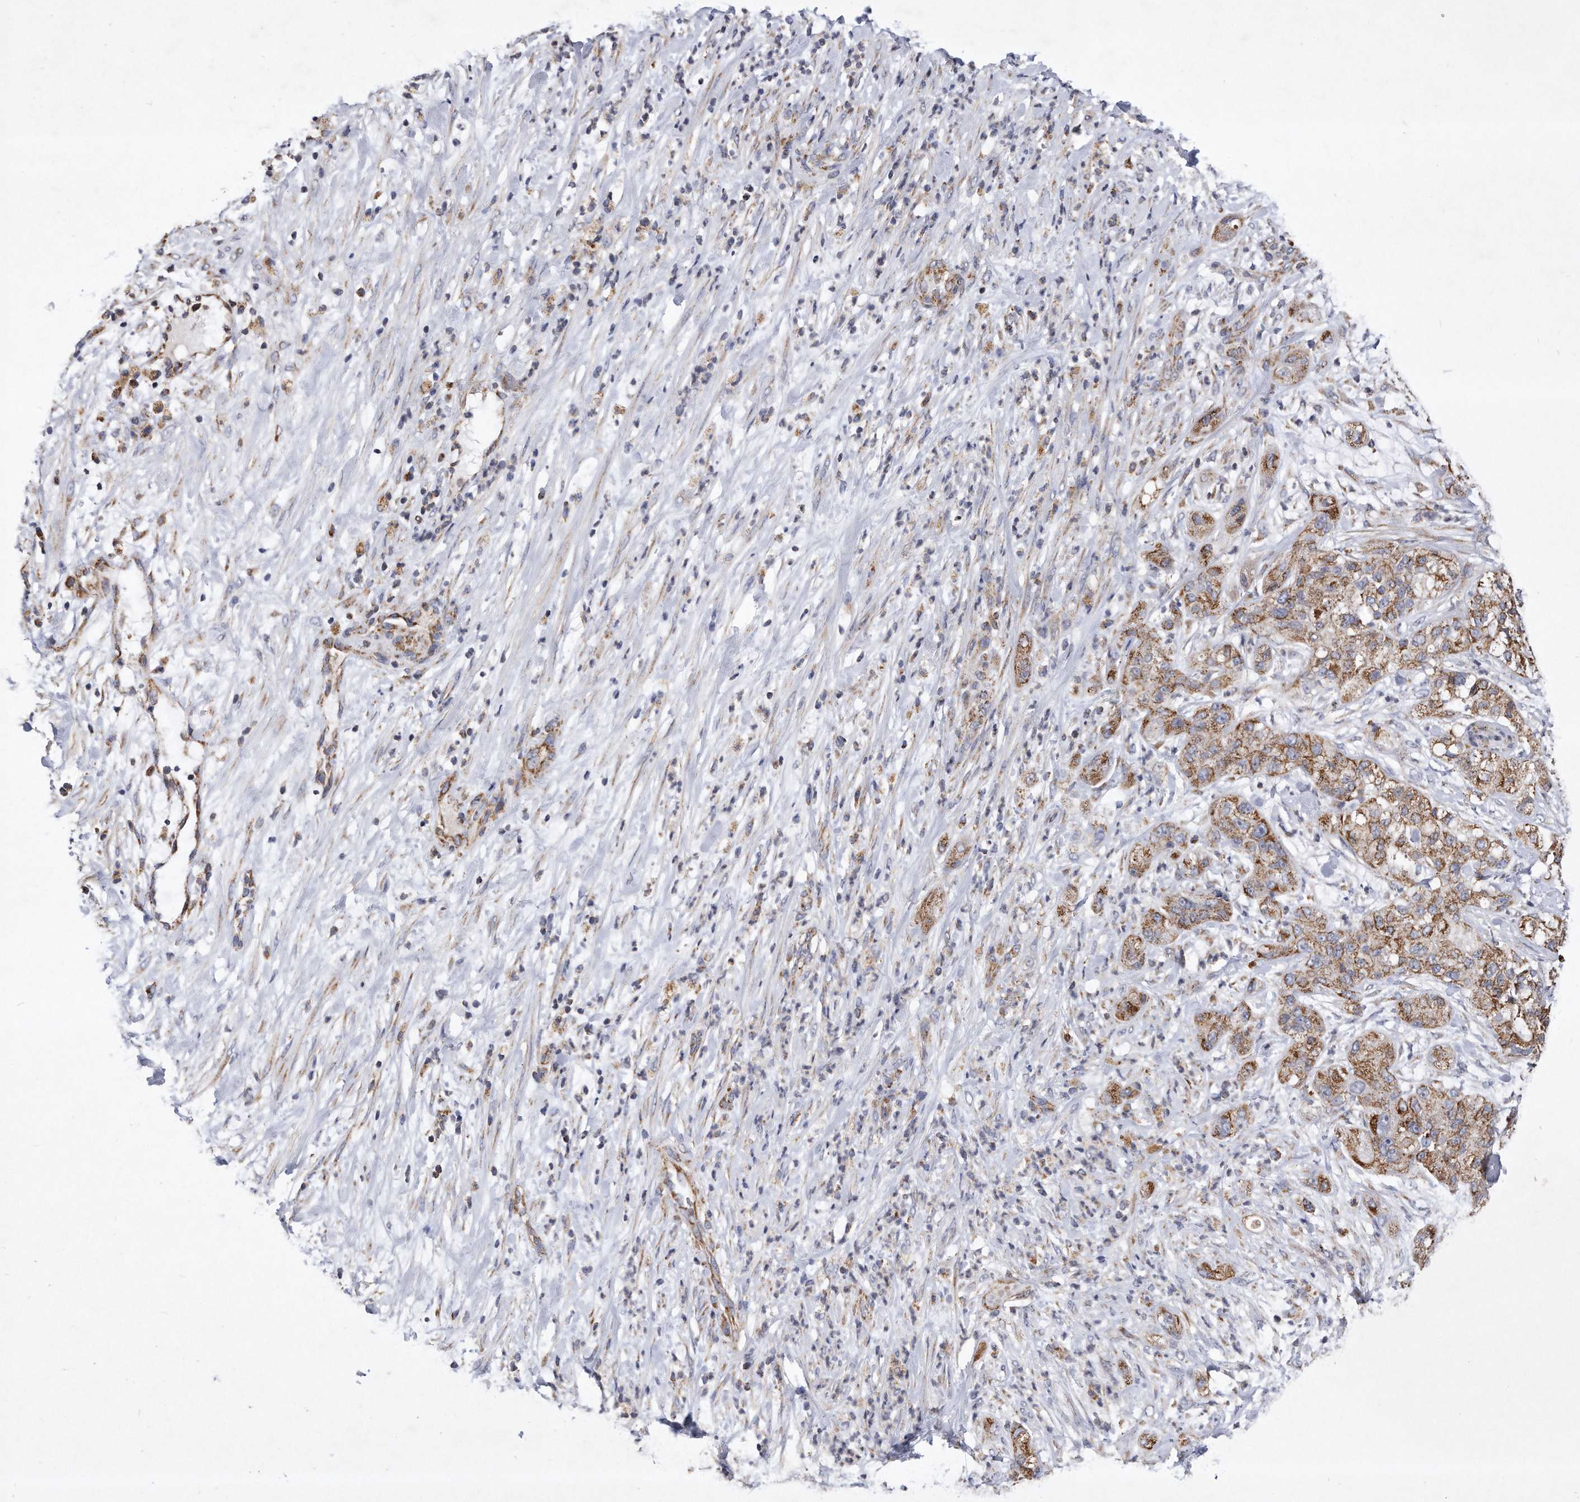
{"staining": {"intensity": "moderate", "quantity": ">75%", "location": "cytoplasmic/membranous"}, "tissue": "pancreatic cancer", "cell_type": "Tumor cells", "image_type": "cancer", "snomed": [{"axis": "morphology", "description": "Adenocarcinoma, NOS"}, {"axis": "topography", "description": "Pancreas"}], "caption": "Pancreatic cancer was stained to show a protein in brown. There is medium levels of moderate cytoplasmic/membranous expression in about >75% of tumor cells.", "gene": "PPP5C", "patient": {"sex": "female", "age": 78}}